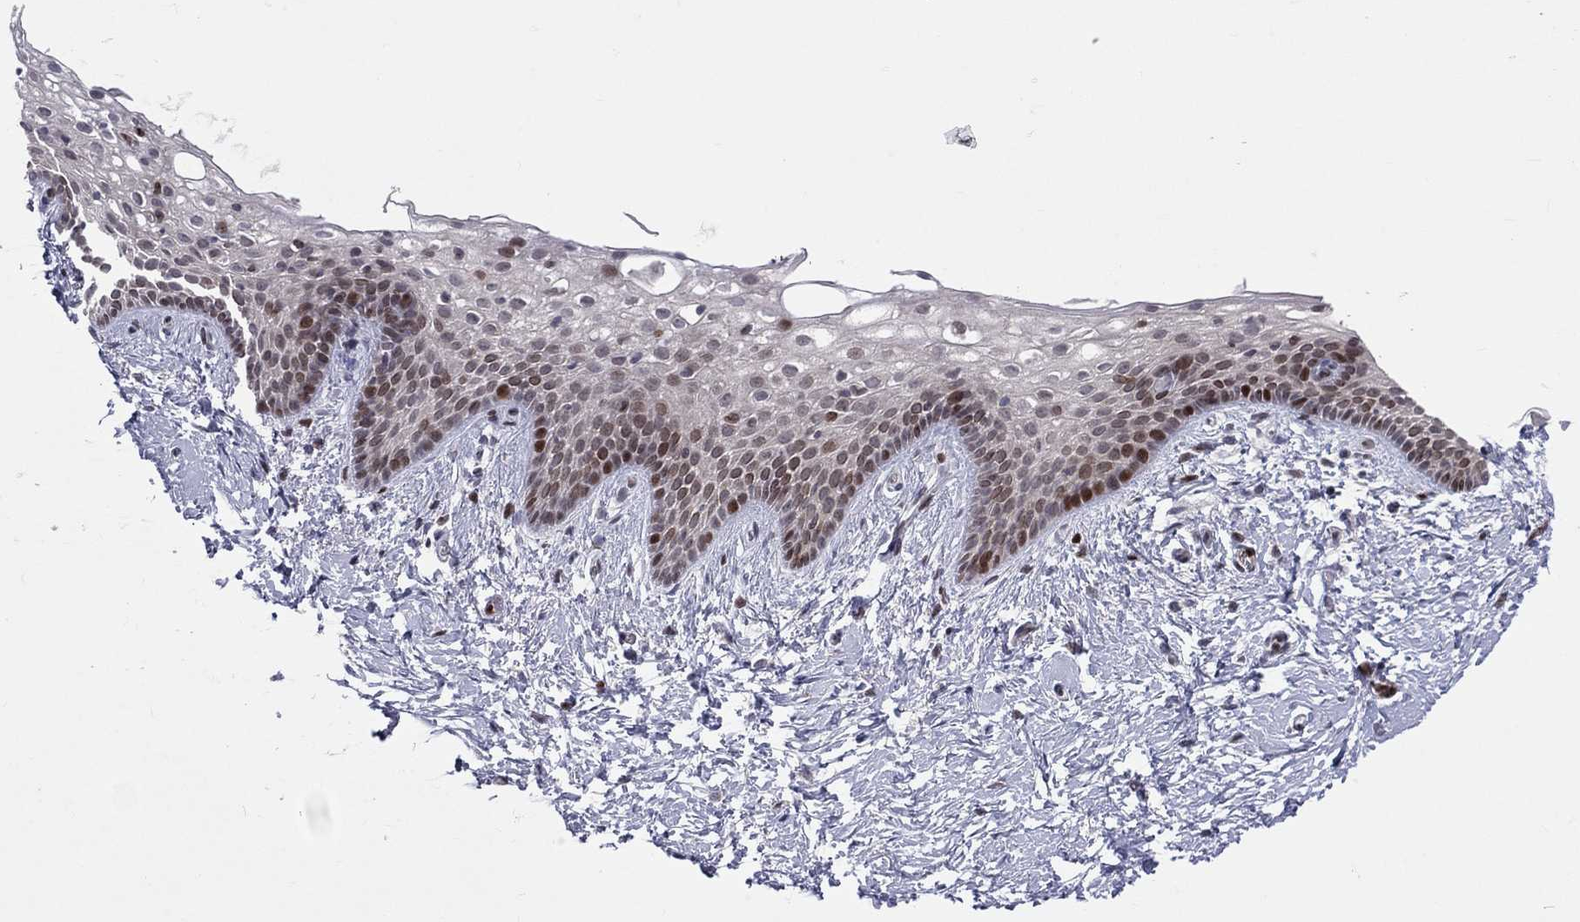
{"staining": {"intensity": "strong", "quantity": "<25%", "location": "nuclear"}, "tissue": "vagina", "cell_type": "Squamous epithelial cells", "image_type": "normal", "snomed": [{"axis": "morphology", "description": "Normal tissue, NOS"}, {"axis": "topography", "description": "Vagina"}], "caption": "The immunohistochemical stain labels strong nuclear expression in squamous epithelial cells of normal vagina. Immunohistochemistry stains the protein of interest in brown and the nuclei are stained blue.", "gene": "DBF4B", "patient": {"sex": "female", "age": 61}}